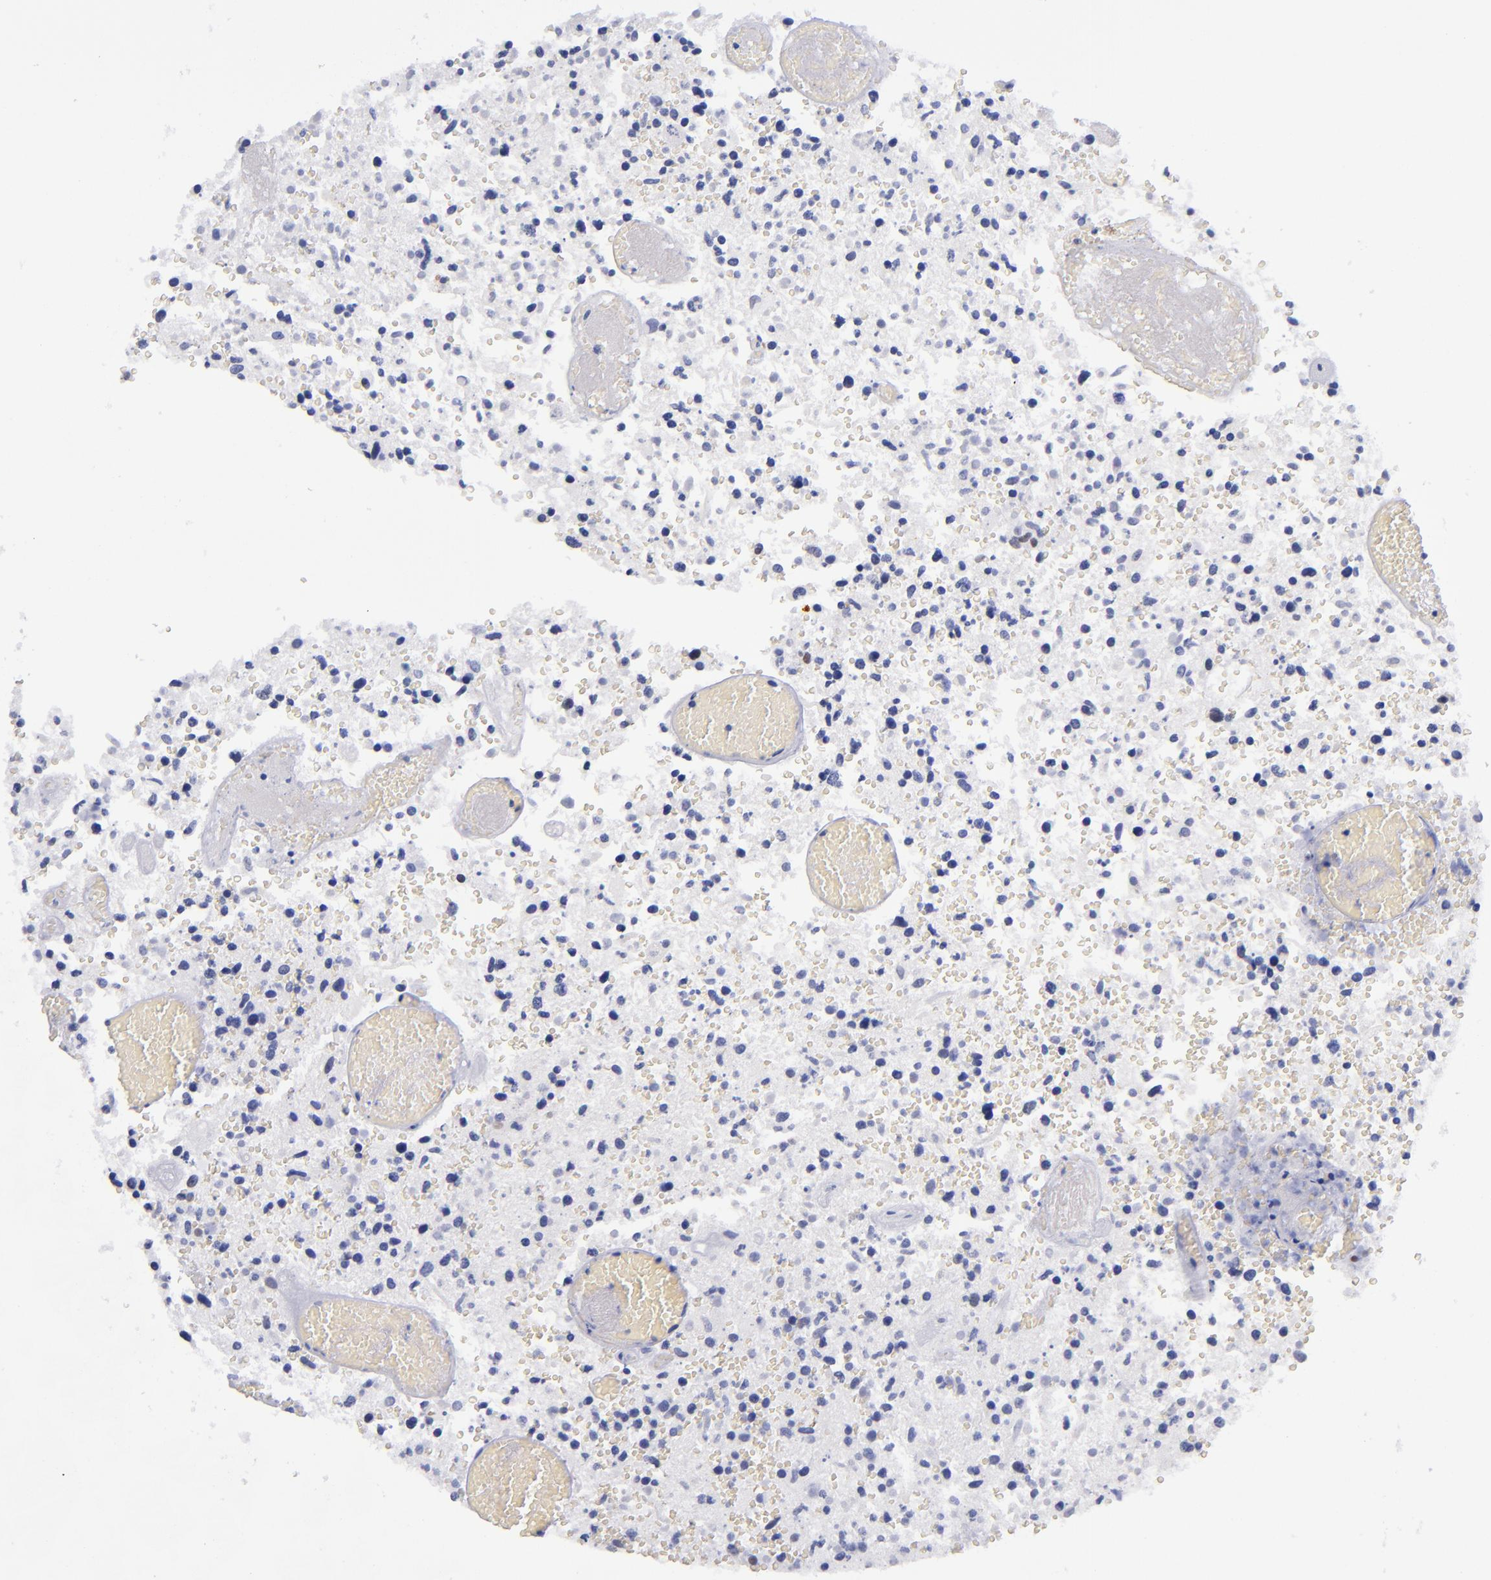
{"staining": {"intensity": "negative", "quantity": "none", "location": "none"}, "tissue": "glioma", "cell_type": "Tumor cells", "image_type": "cancer", "snomed": [{"axis": "morphology", "description": "Glioma, malignant, High grade"}, {"axis": "topography", "description": "Brain"}], "caption": "Tumor cells show no significant protein expression in glioma.", "gene": "MCM7", "patient": {"sex": "male", "age": 72}}